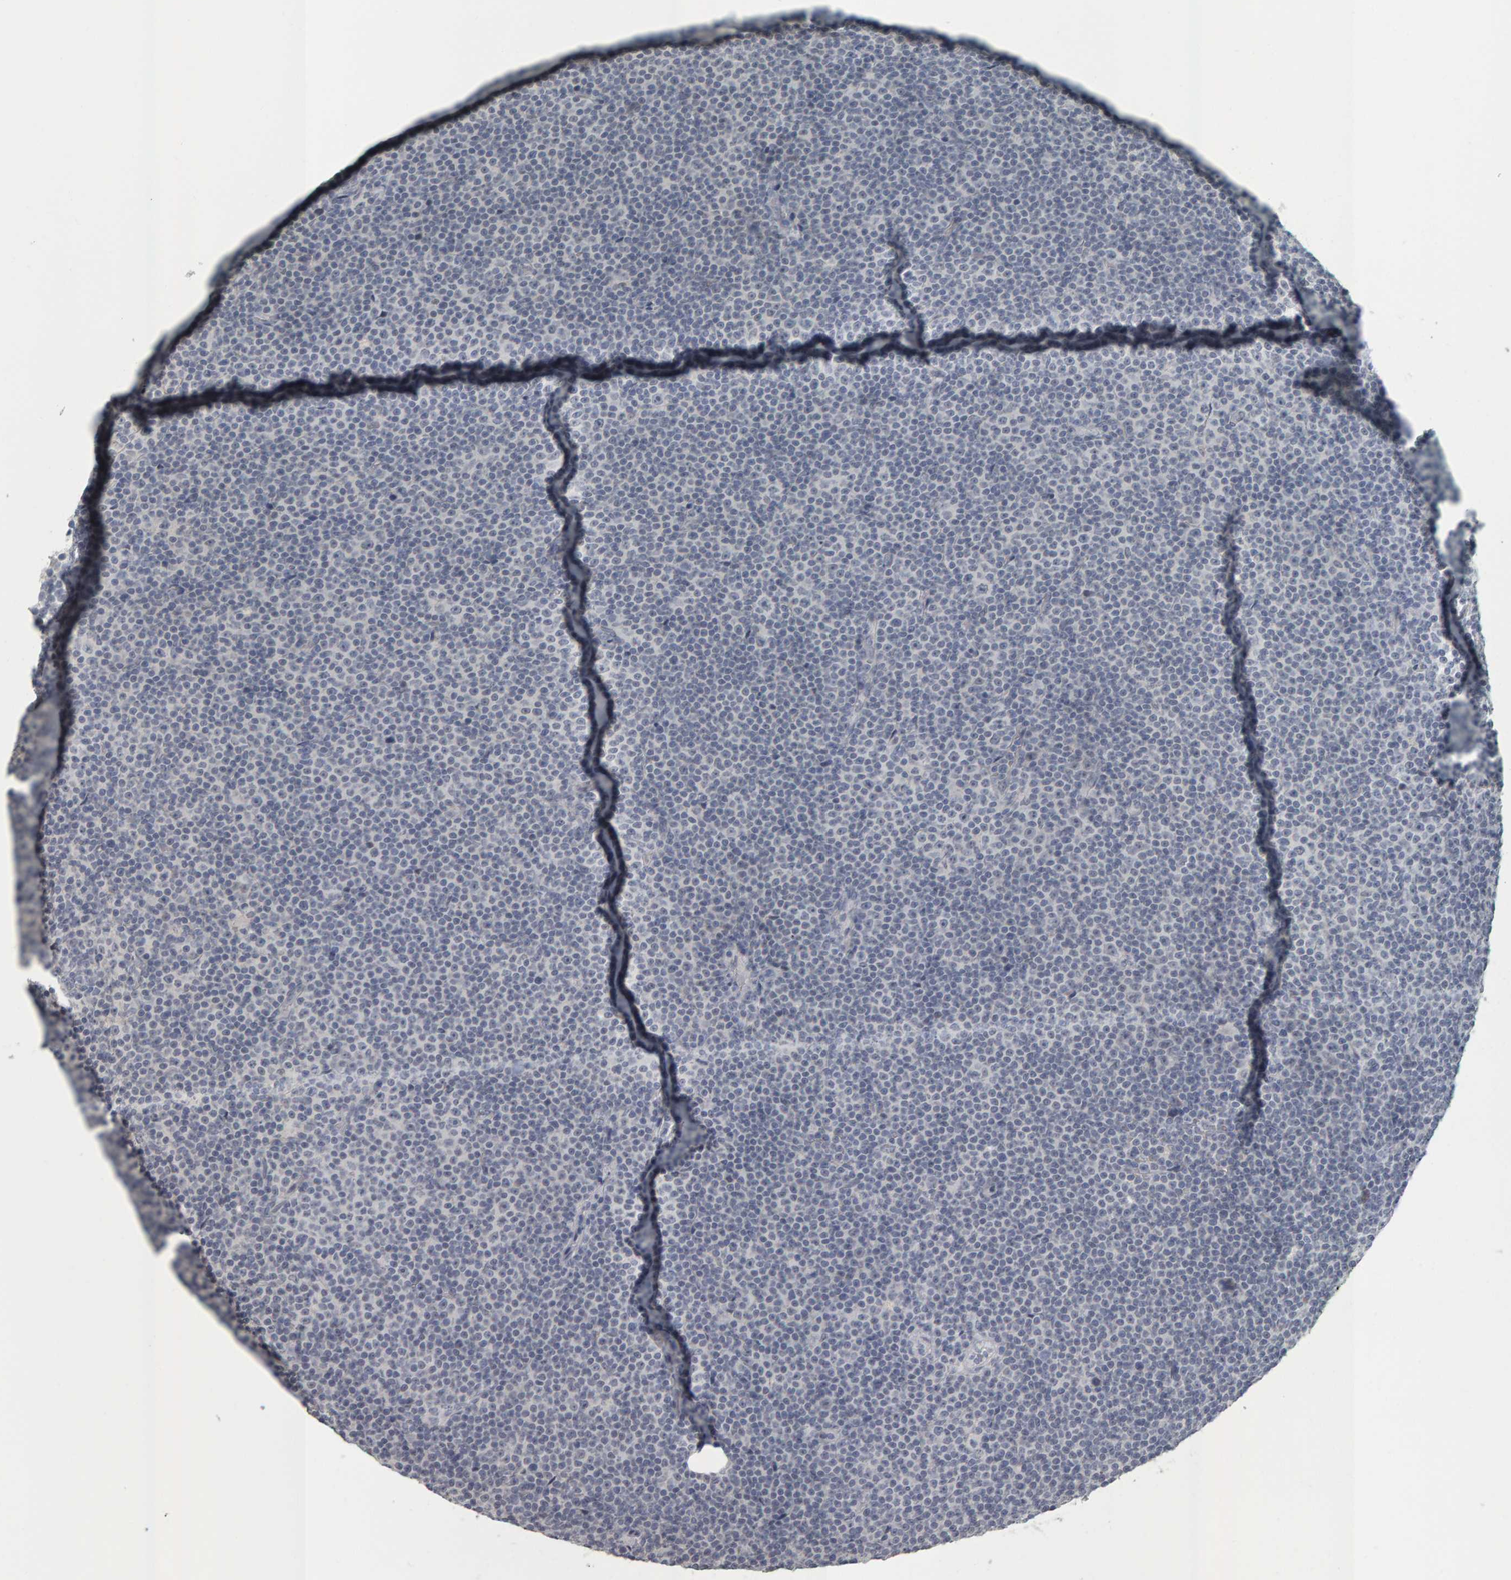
{"staining": {"intensity": "negative", "quantity": "none", "location": "none"}, "tissue": "lymphoma", "cell_type": "Tumor cells", "image_type": "cancer", "snomed": [{"axis": "morphology", "description": "Malignant lymphoma, non-Hodgkin's type, Low grade"}, {"axis": "topography", "description": "Lymph node"}], "caption": "High power microscopy micrograph of an immunohistochemistry photomicrograph of lymphoma, revealing no significant staining in tumor cells. The staining is performed using DAB brown chromogen with nuclei counter-stained in using hematoxylin.", "gene": "PYY", "patient": {"sex": "female", "age": 67}}